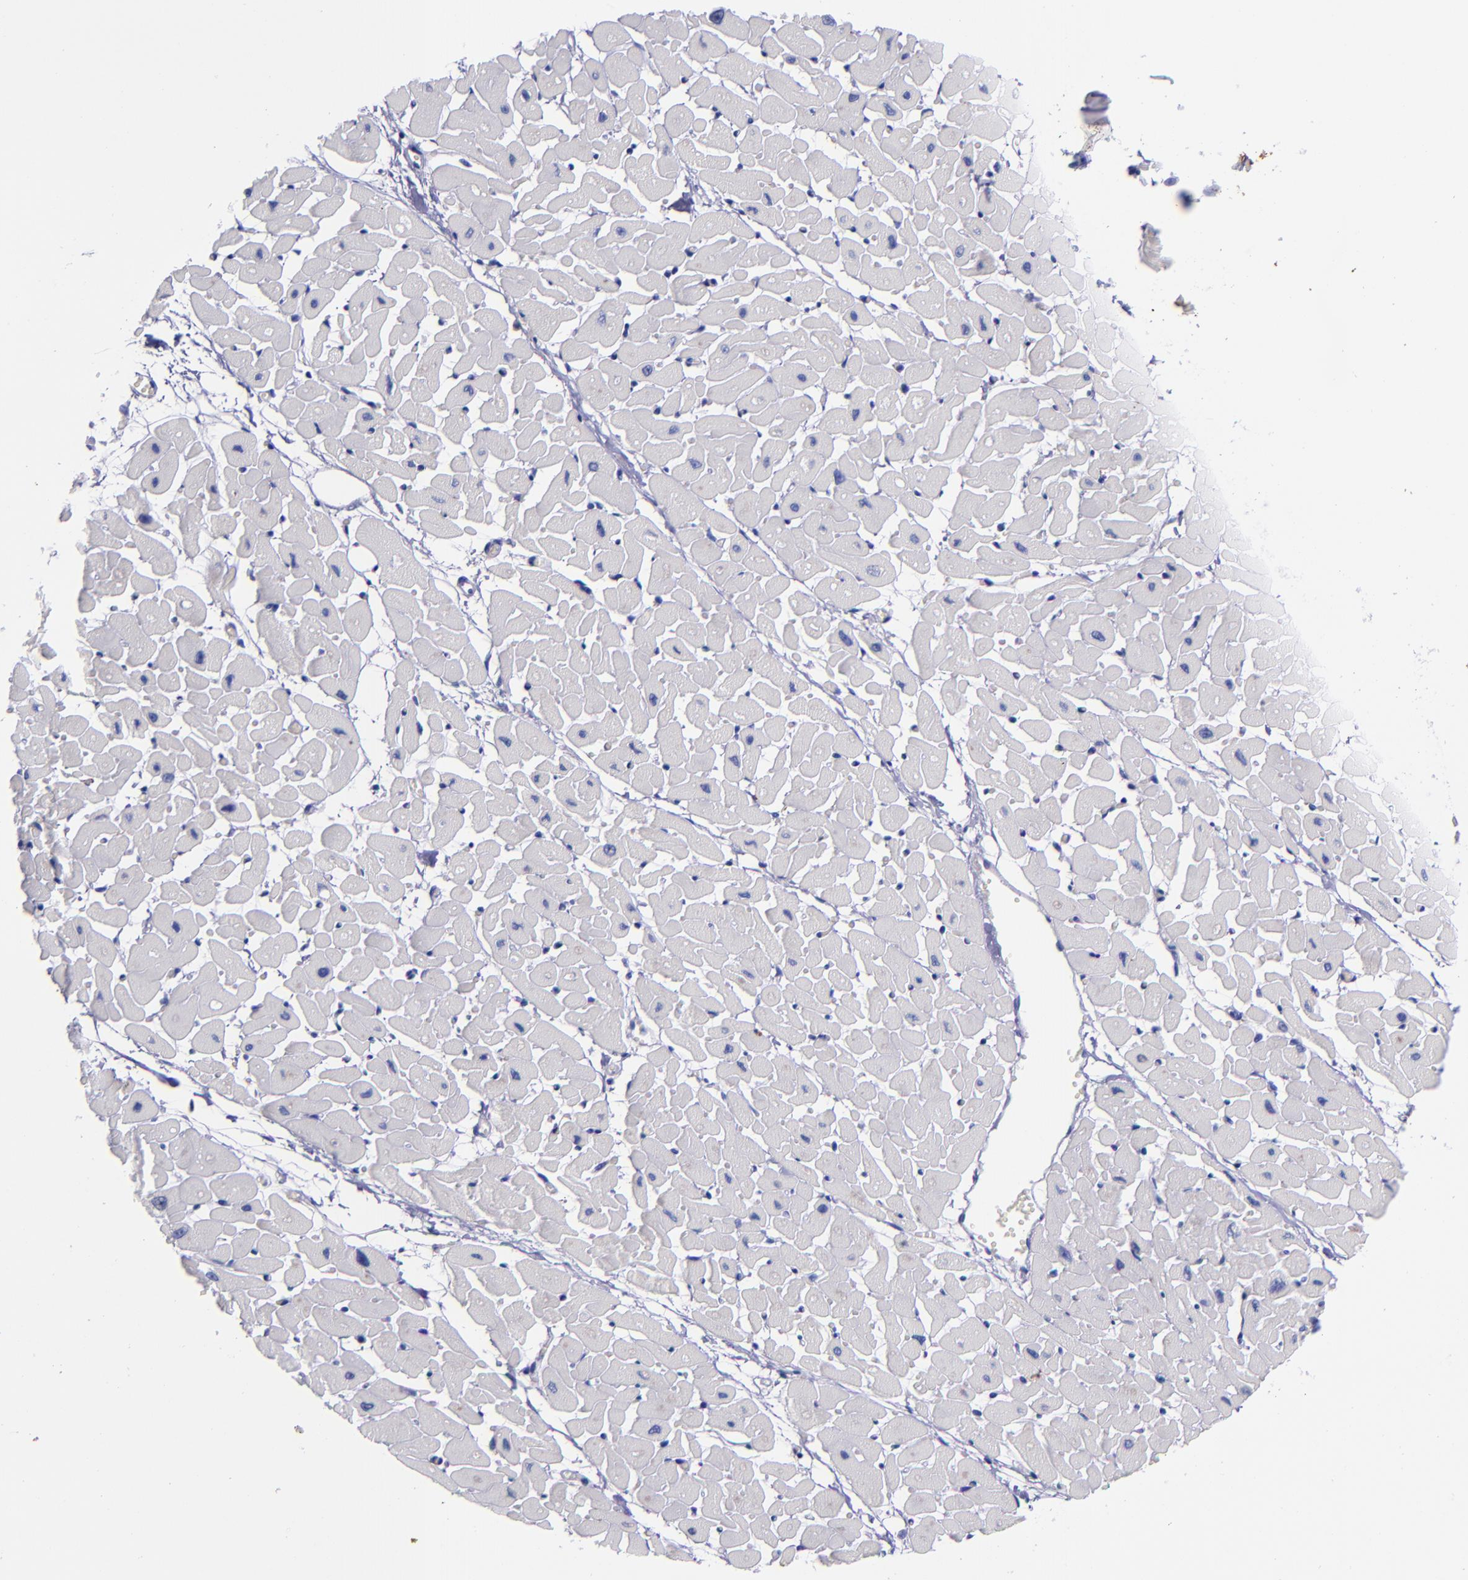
{"staining": {"intensity": "negative", "quantity": "none", "location": "none"}, "tissue": "heart muscle", "cell_type": "Cardiomyocytes", "image_type": "normal", "snomed": [{"axis": "morphology", "description": "Normal tissue, NOS"}, {"axis": "topography", "description": "Heart"}], "caption": "Photomicrograph shows no protein positivity in cardiomyocytes of benign heart muscle. (DAB (3,3'-diaminobenzidine) immunohistochemistry (IHC) with hematoxylin counter stain).", "gene": "SV2A", "patient": {"sex": "female", "age": 19}}